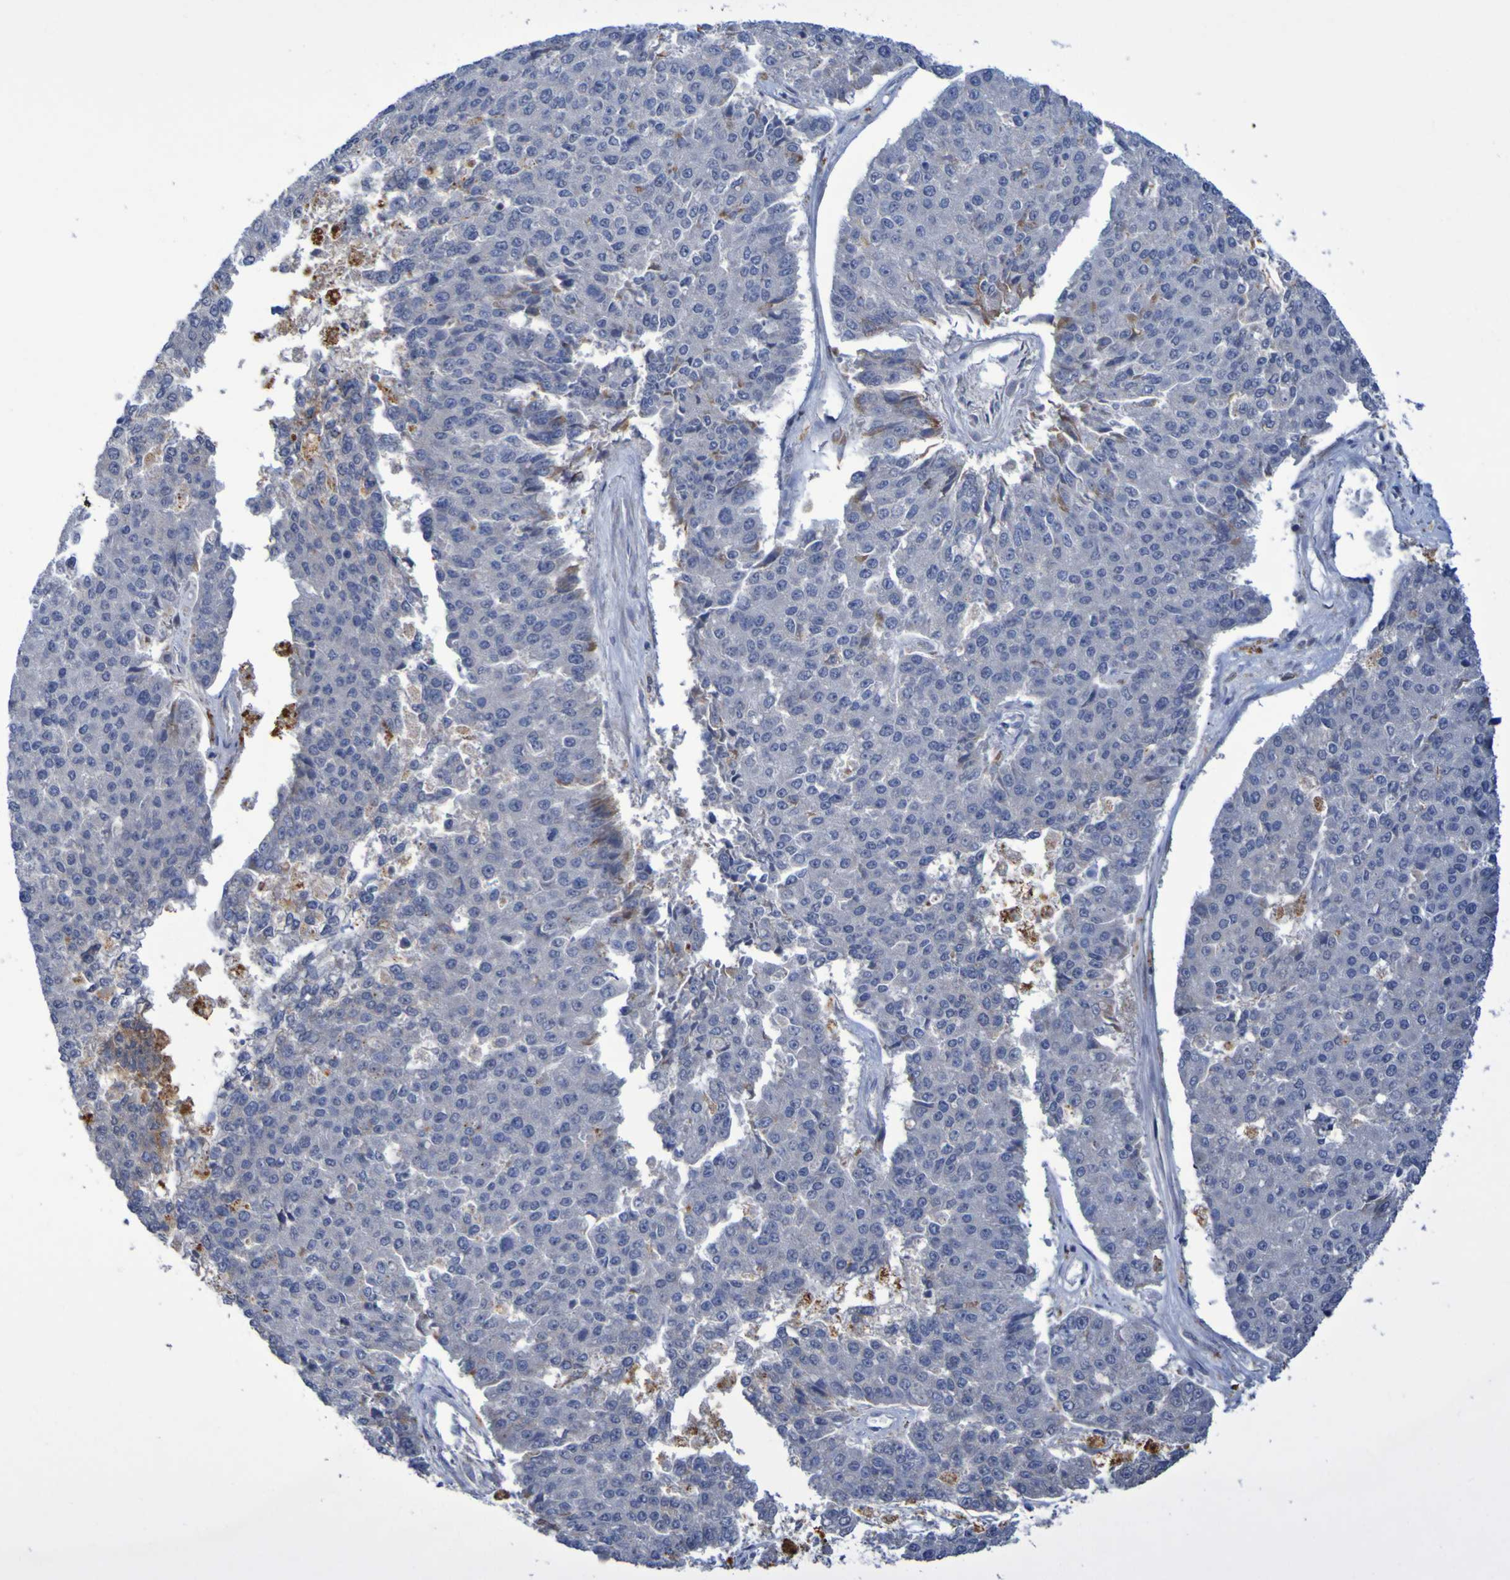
{"staining": {"intensity": "negative", "quantity": "none", "location": "none"}, "tissue": "pancreatic cancer", "cell_type": "Tumor cells", "image_type": "cancer", "snomed": [{"axis": "morphology", "description": "Adenocarcinoma, NOS"}, {"axis": "topography", "description": "Pancreas"}], "caption": "An immunohistochemistry histopathology image of pancreatic cancer (adenocarcinoma) is shown. There is no staining in tumor cells of pancreatic cancer (adenocarcinoma). The staining is performed using DAB brown chromogen with nuclei counter-stained in using hematoxylin.", "gene": "FBP2", "patient": {"sex": "male", "age": 50}}